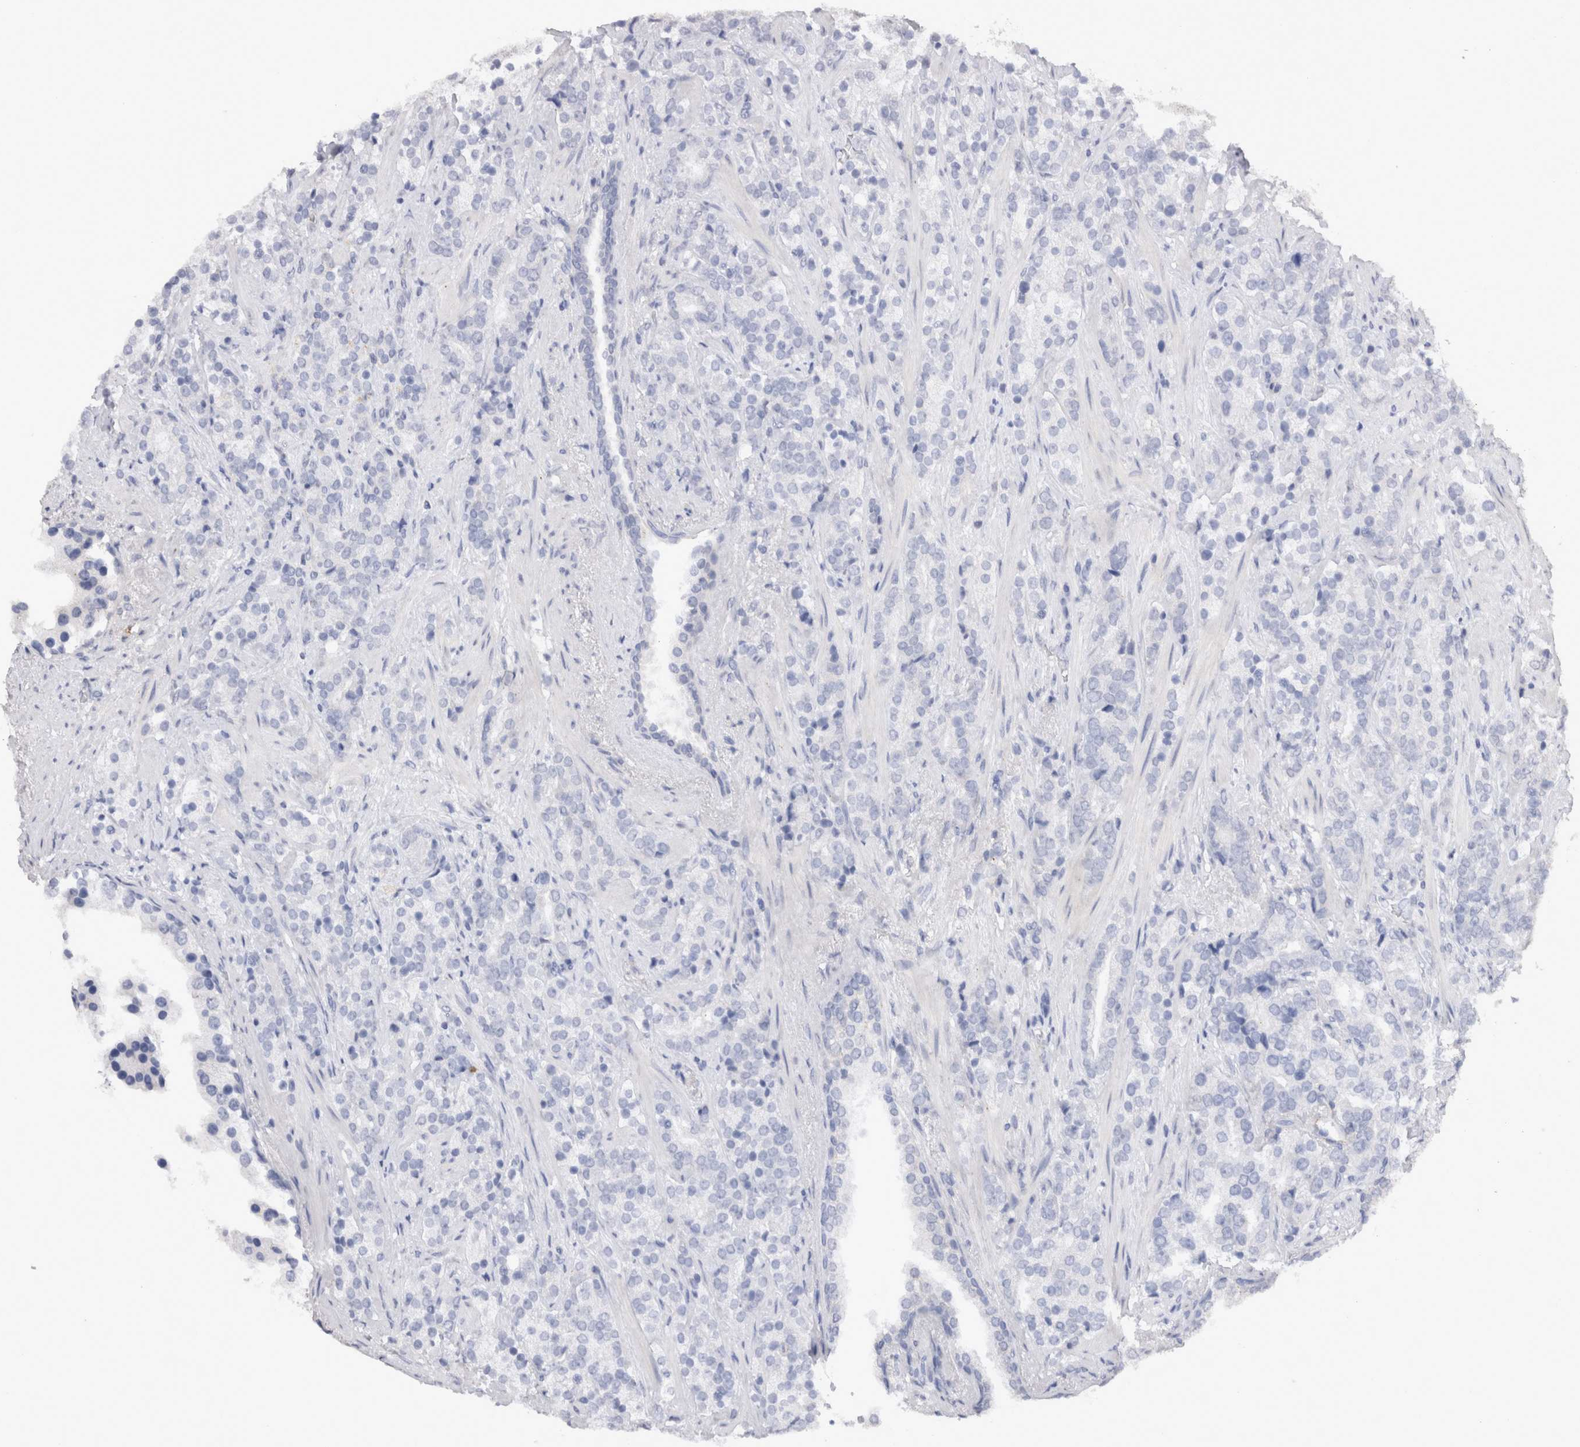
{"staining": {"intensity": "negative", "quantity": "none", "location": "none"}, "tissue": "prostate cancer", "cell_type": "Tumor cells", "image_type": "cancer", "snomed": [{"axis": "morphology", "description": "Adenocarcinoma, High grade"}, {"axis": "topography", "description": "Prostate"}], "caption": "Micrograph shows no significant protein expression in tumor cells of prostate cancer. The staining is performed using DAB (3,3'-diaminobenzidine) brown chromogen with nuclei counter-stained in using hematoxylin.", "gene": "CDH6", "patient": {"sex": "male", "age": 71}}